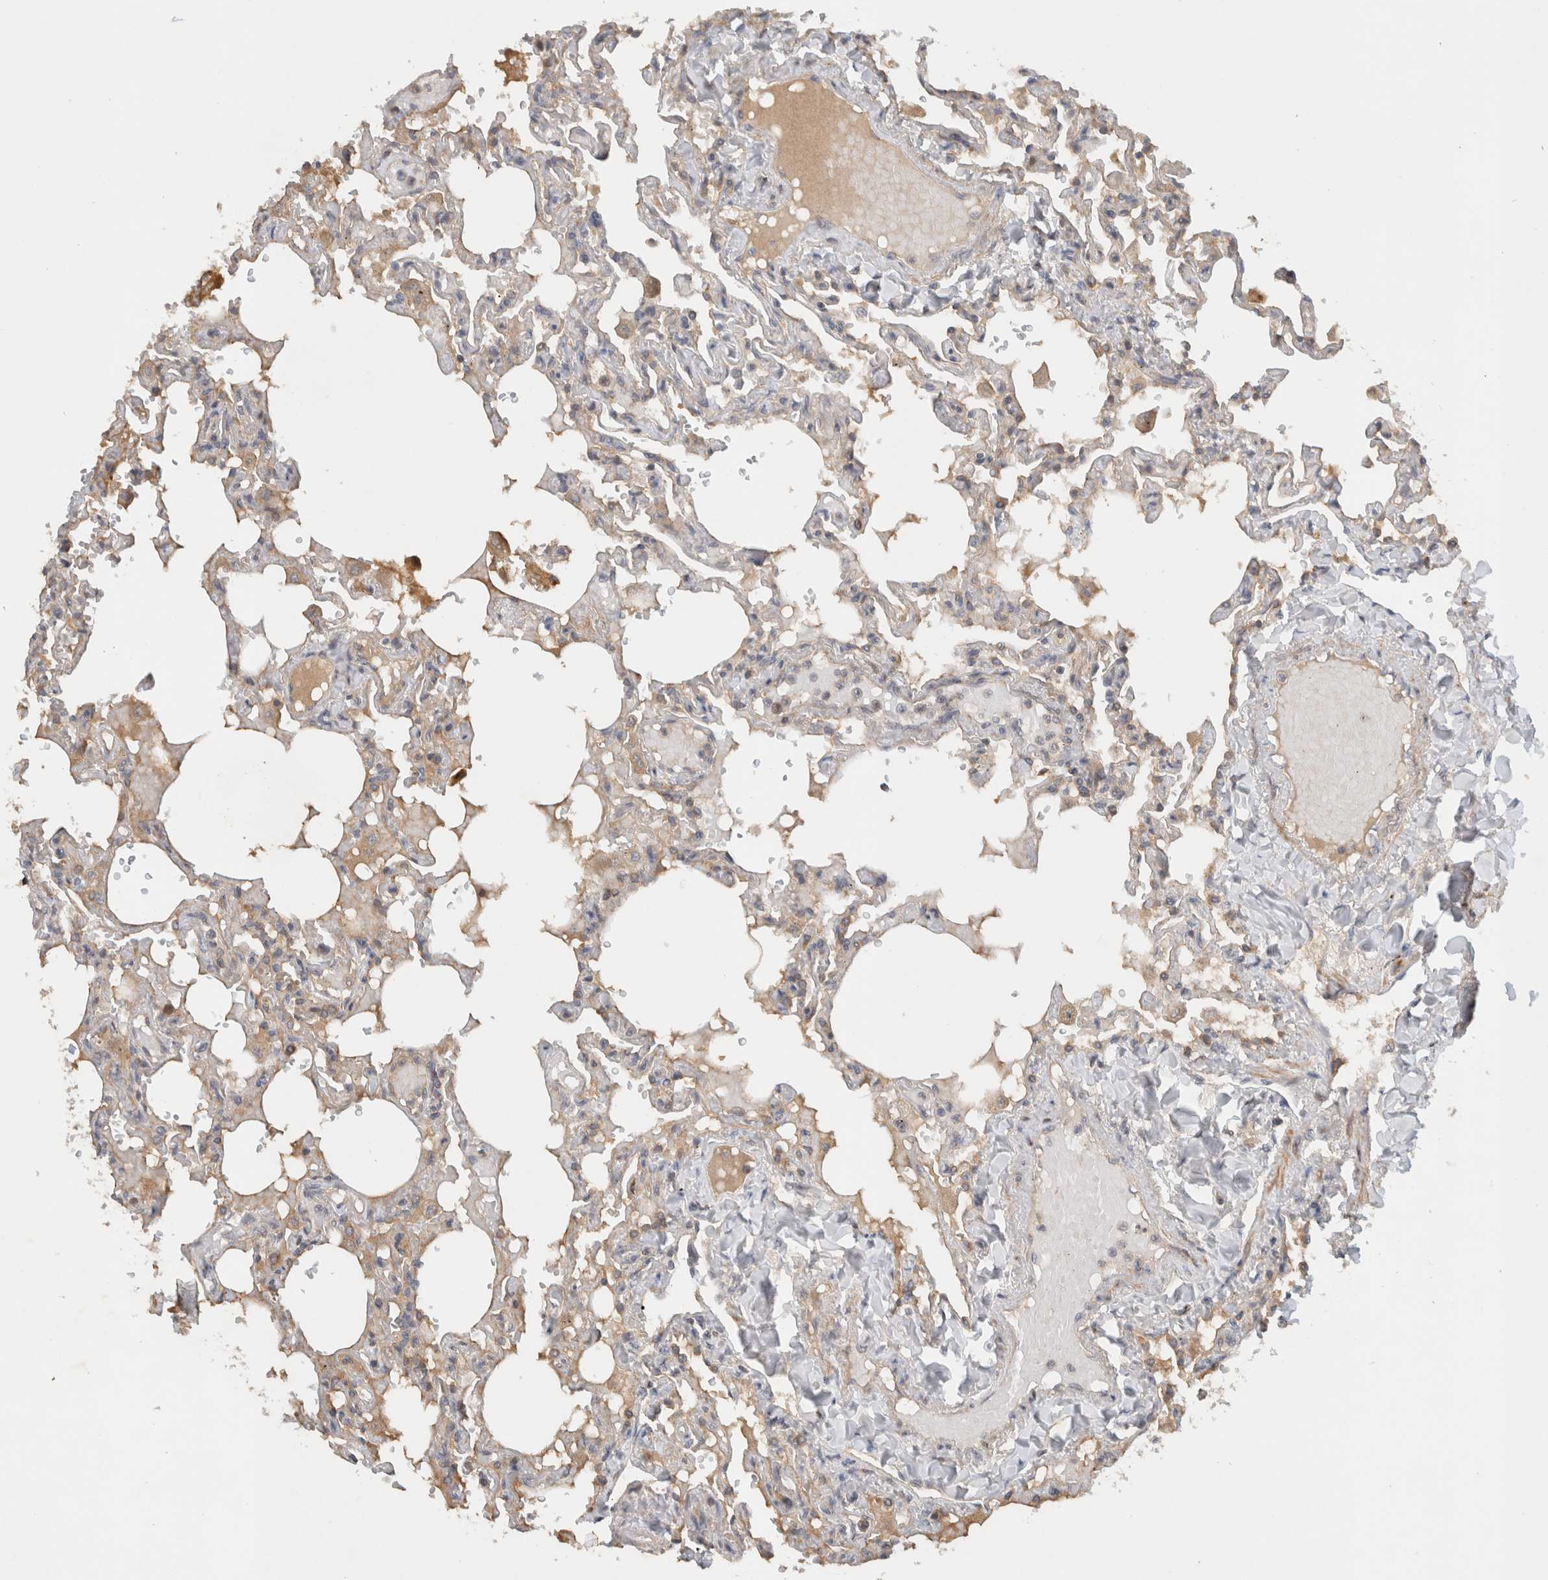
{"staining": {"intensity": "moderate", "quantity": "25%-75%", "location": "cytoplasmic/membranous"}, "tissue": "lung", "cell_type": "Alveolar cells", "image_type": "normal", "snomed": [{"axis": "morphology", "description": "Normal tissue, NOS"}, {"axis": "topography", "description": "Lung"}], "caption": "Protein expression analysis of unremarkable human lung reveals moderate cytoplasmic/membranous positivity in about 25%-75% of alveolar cells. The staining was performed using DAB, with brown indicating positive protein expression. Nuclei are stained blue with hematoxylin.", "gene": "ARMC9", "patient": {"sex": "male", "age": 21}}